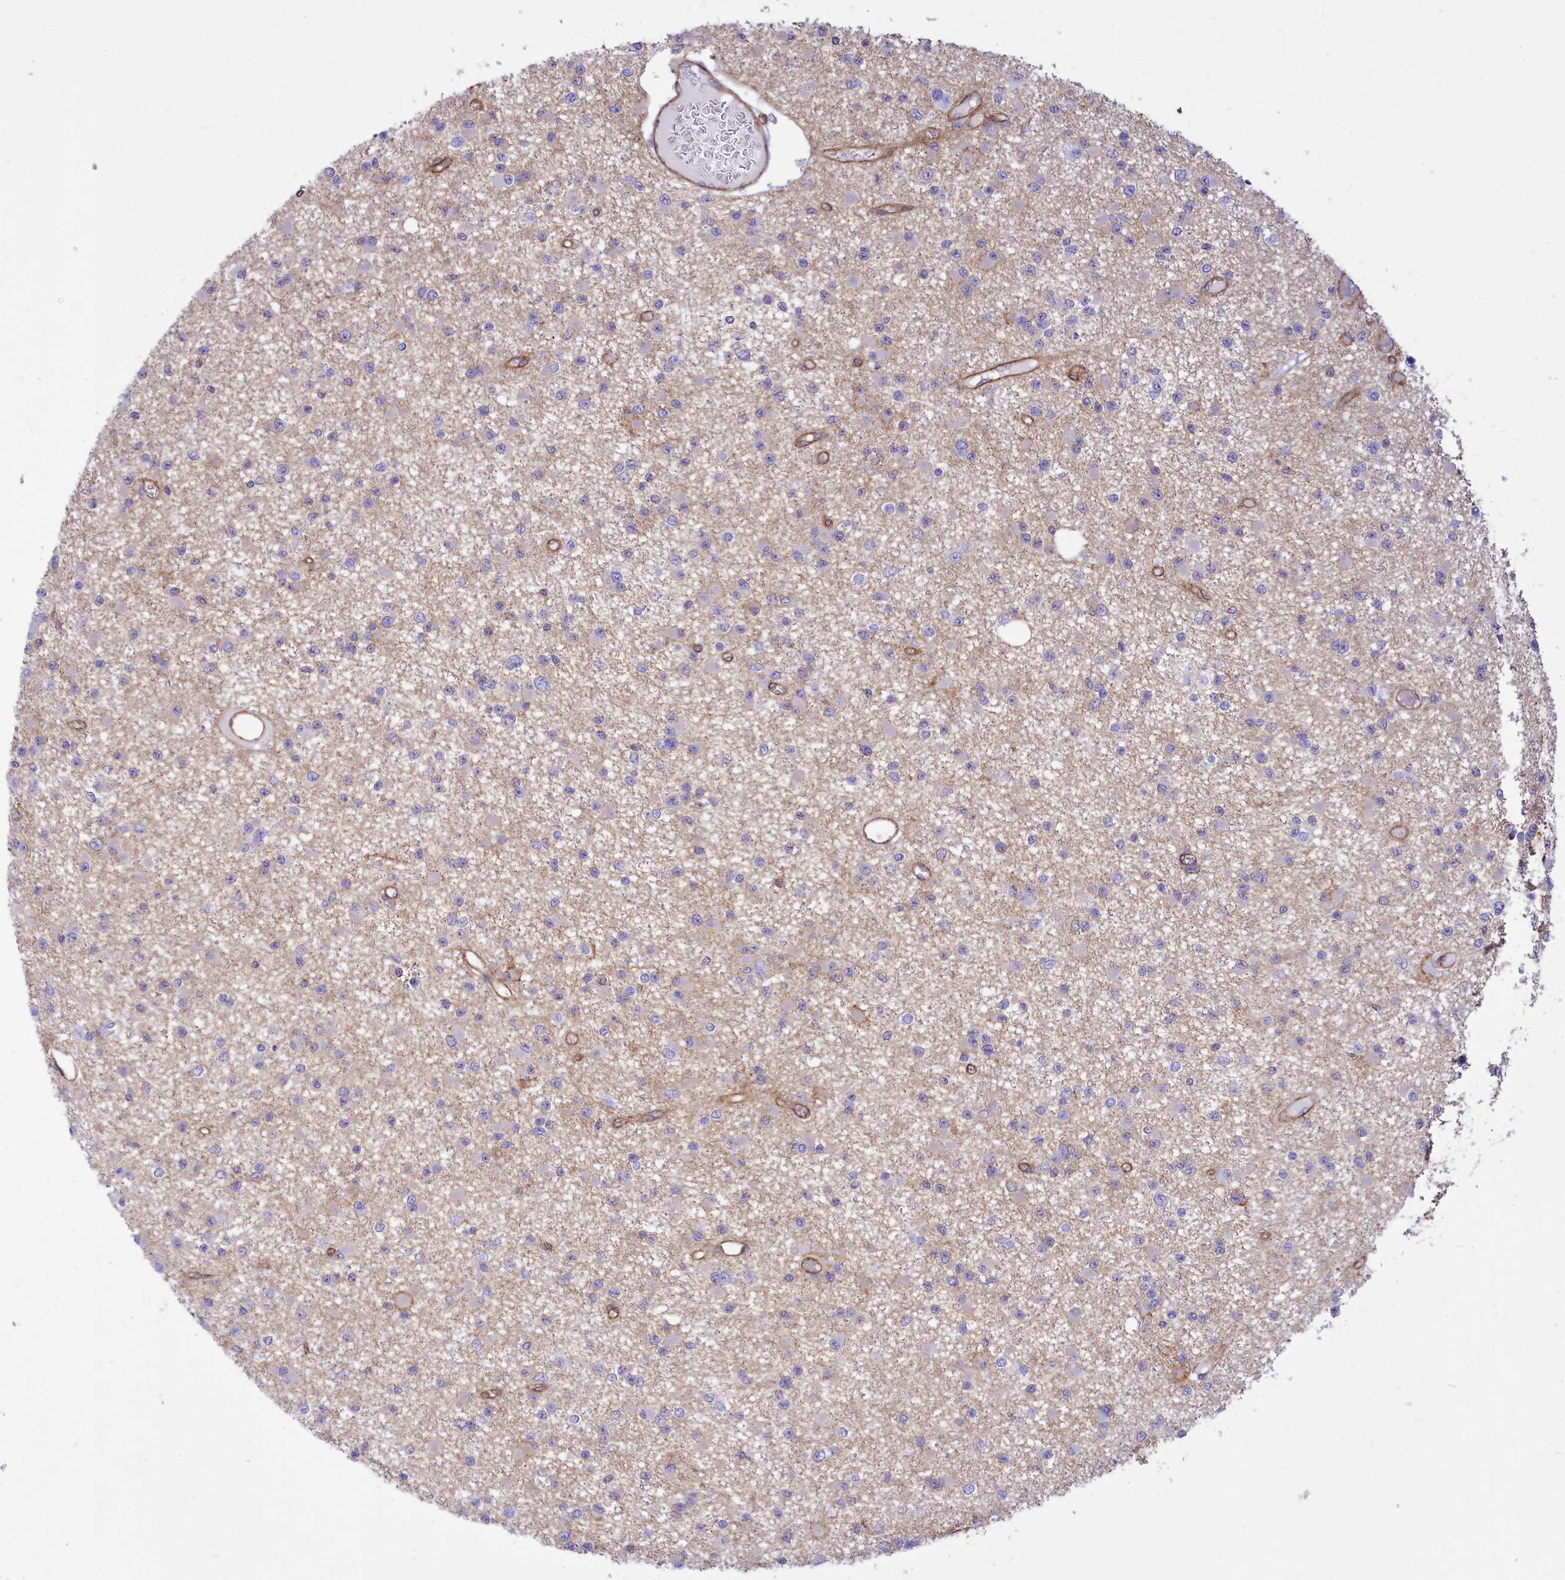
{"staining": {"intensity": "negative", "quantity": "none", "location": "none"}, "tissue": "glioma", "cell_type": "Tumor cells", "image_type": "cancer", "snomed": [{"axis": "morphology", "description": "Glioma, malignant, Low grade"}, {"axis": "topography", "description": "Brain"}], "caption": "This is an immunohistochemistry histopathology image of glioma. There is no expression in tumor cells.", "gene": "SEPTIN9", "patient": {"sex": "female", "age": 22}}